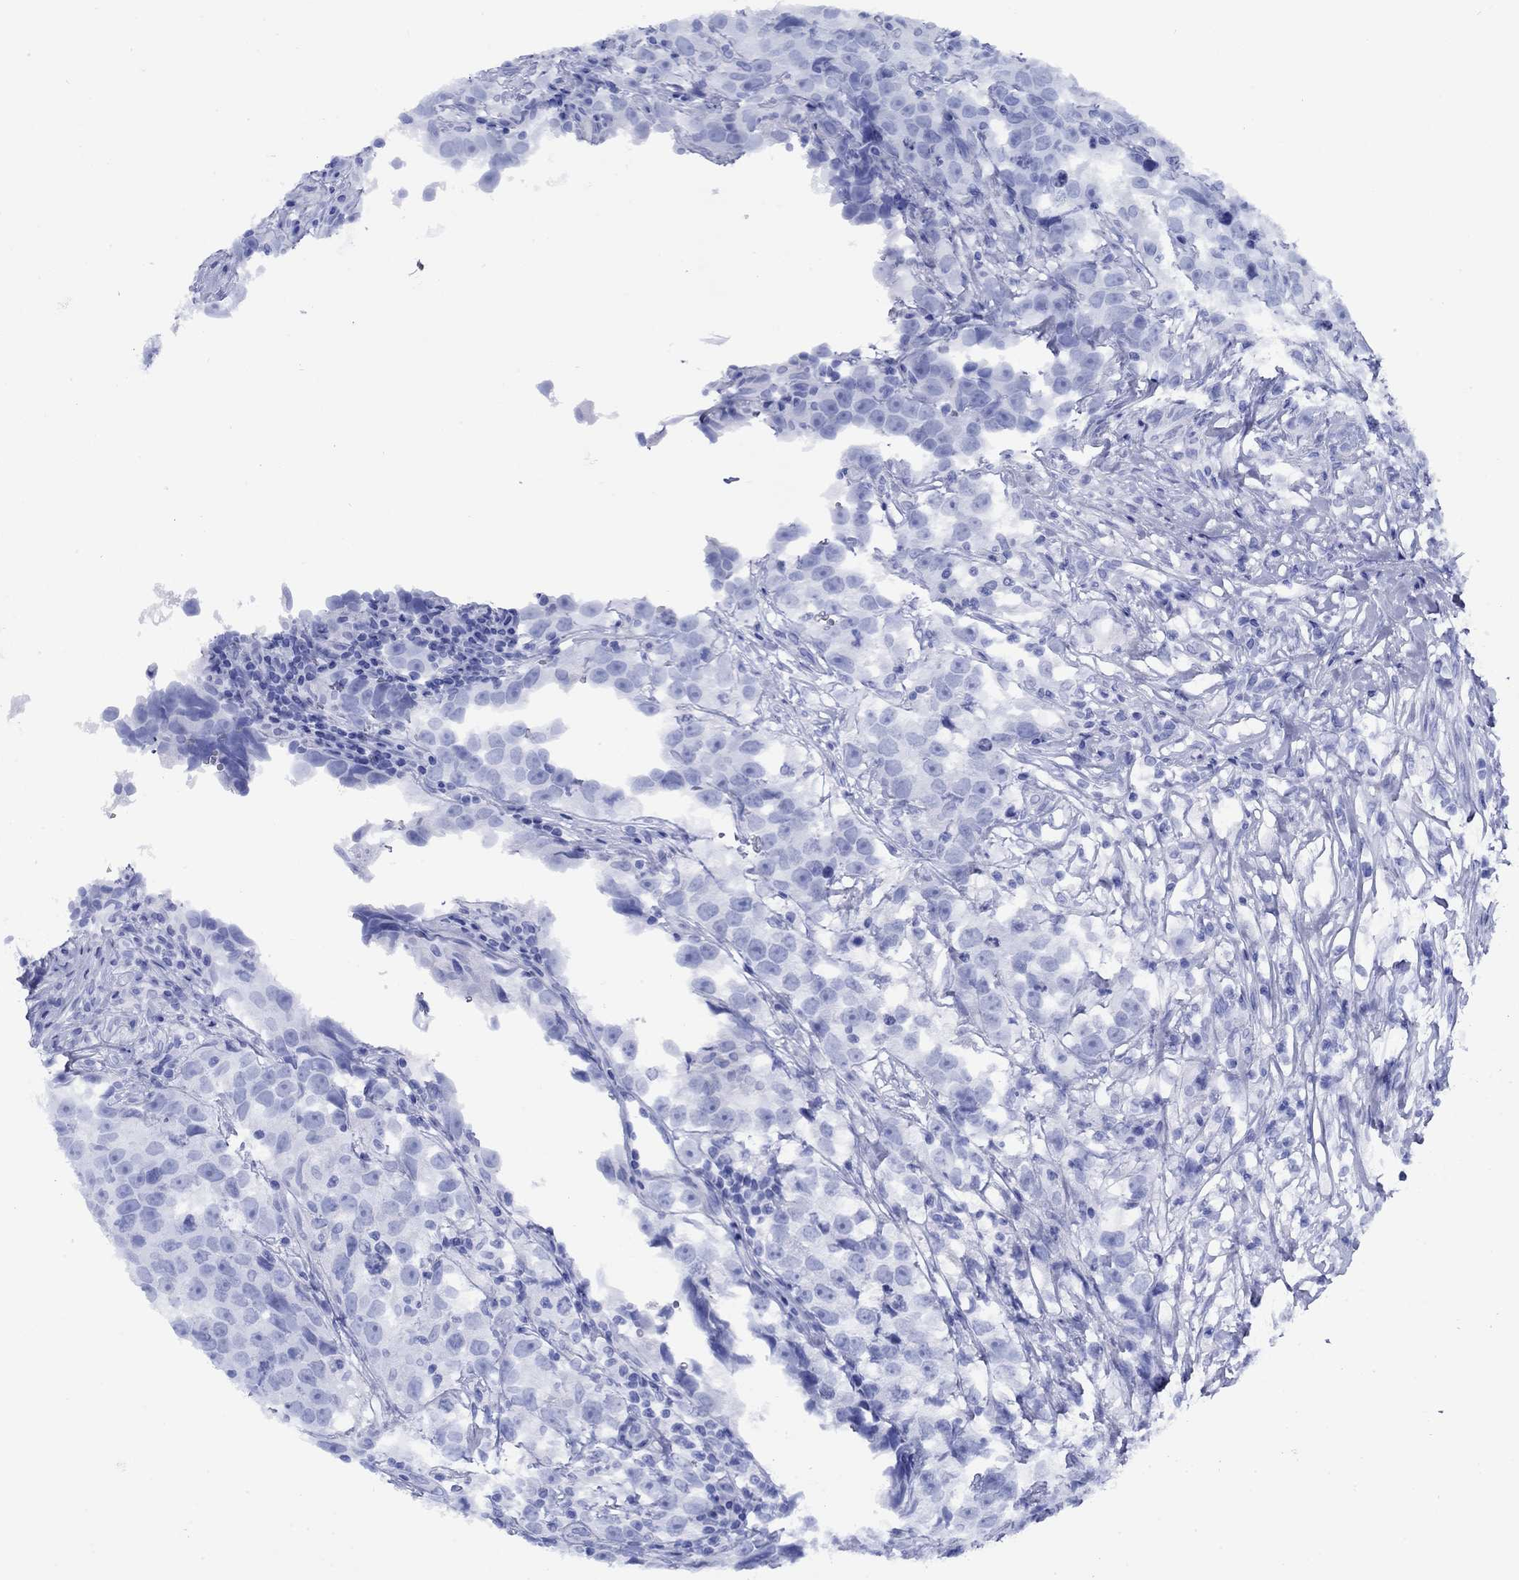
{"staining": {"intensity": "negative", "quantity": "none", "location": "none"}, "tissue": "testis cancer", "cell_type": "Tumor cells", "image_type": "cancer", "snomed": [{"axis": "morphology", "description": "Seminoma, NOS"}, {"axis": "topography", "description": "Testis"}], "caption": "Testis cancer (seminoma) was stained to show a protein in brown. There is no significant positivity in tumor cells.", "gene": "GIP", "patient": {"sex": "male", "age": 46}}